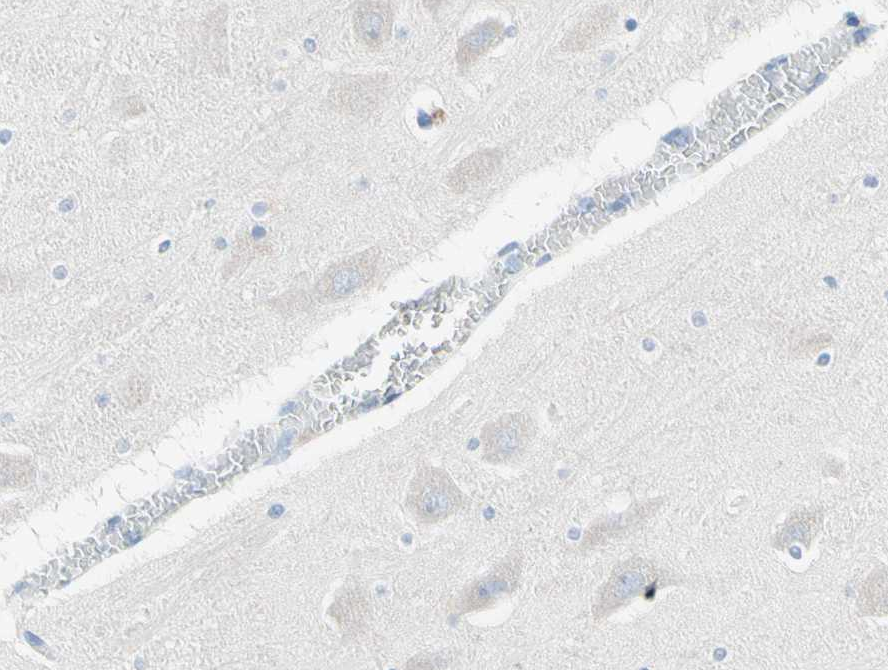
{"staining": {"intensity": "negative", "quantity": "none", "location": "none"}, "tissue": "hippocampus", "cell_type": "Glial cells", "image_type": "normal", "snomed": [{"axis": "morphology", "description": "Normal tissue, NOS"}, {"axis": "topography", "description": "Hippocampus"}], "caption": "Immunohistochemical staining of benign hippocampus reveals no significant staining in glial cells.", "gene": "MFF", "patient": {"sex": "male", "age": 45}}